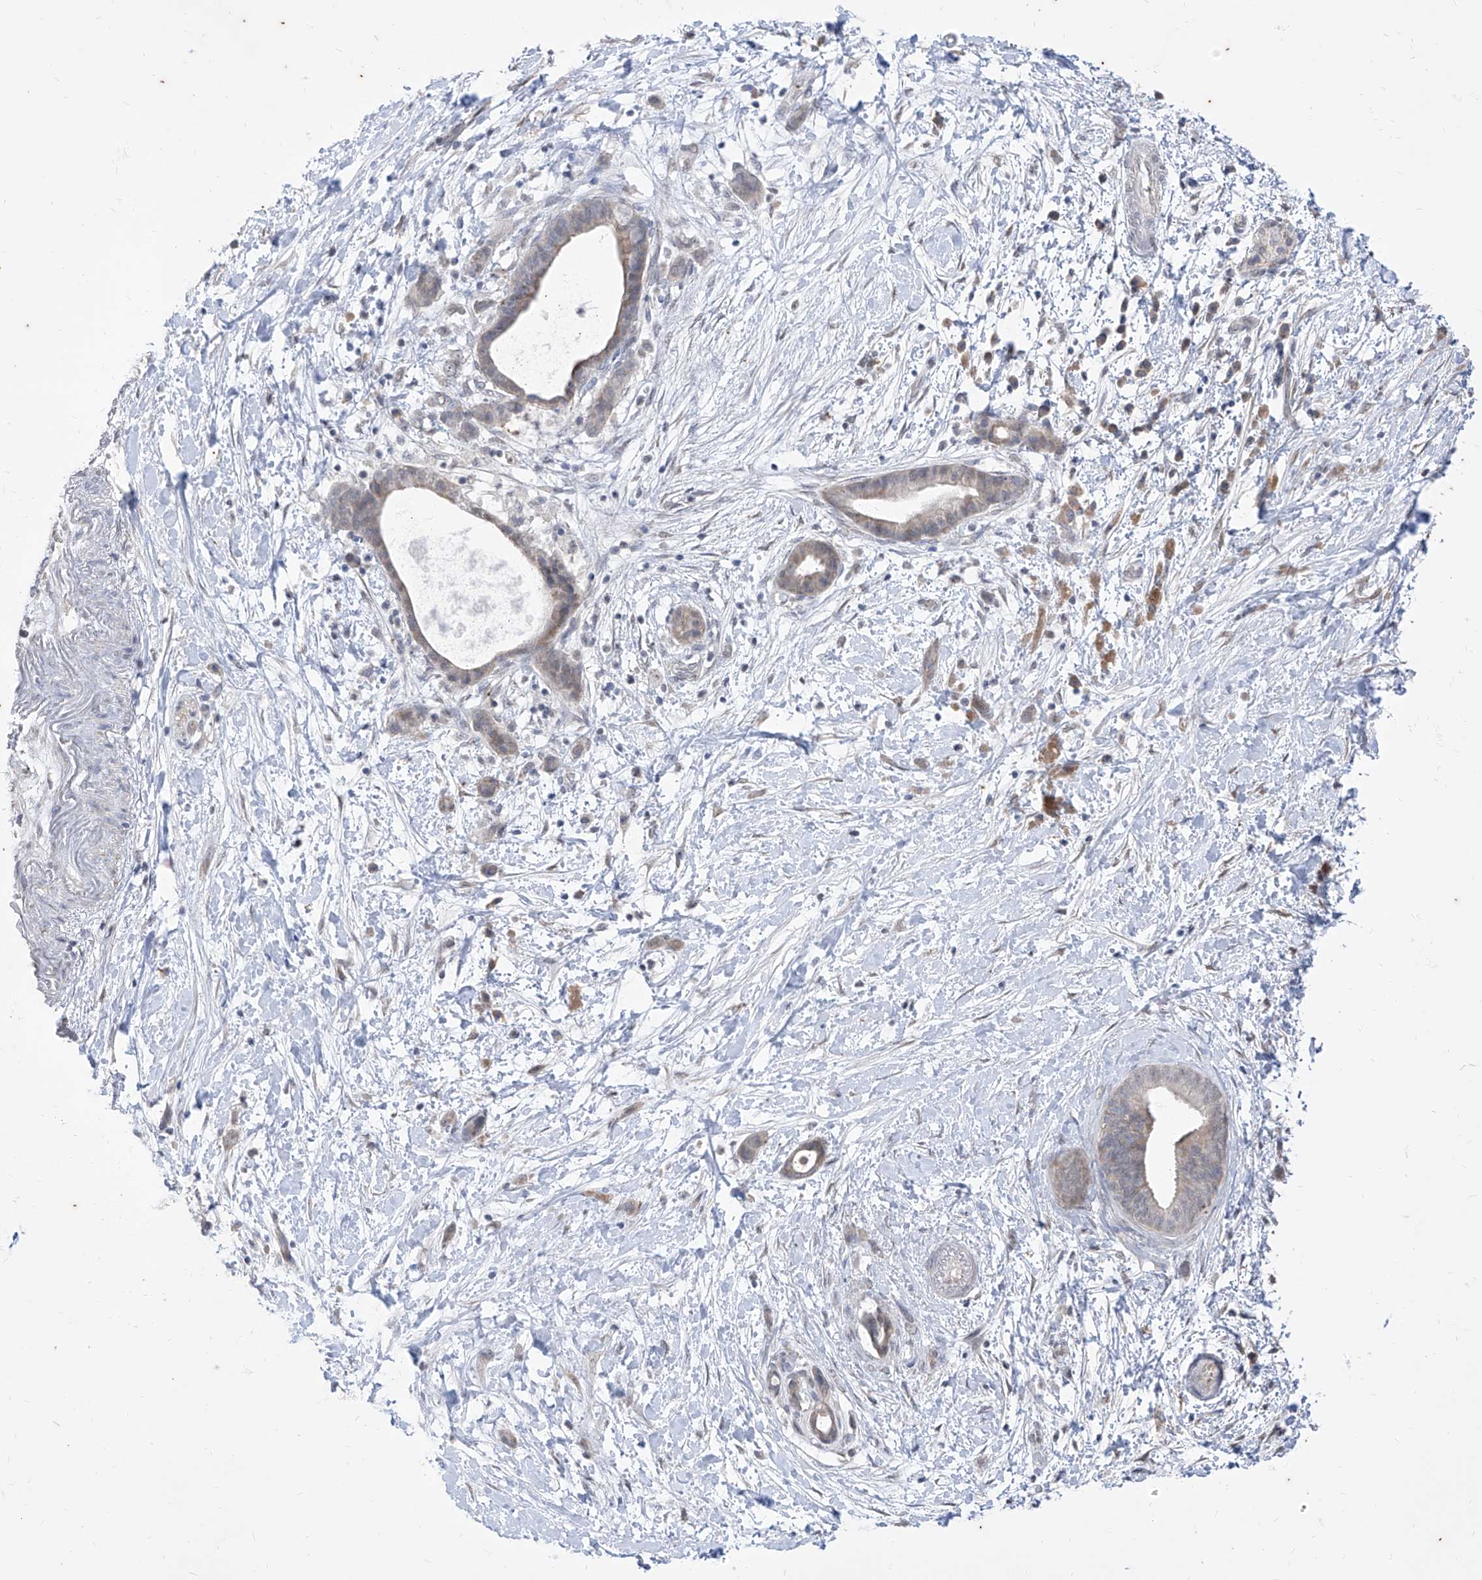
{"staining": {"intensity": "weak", "quantity": "<25%", "location": "cytoplasmic/membranous"}, "tissue": "pancreatic cancer", "cell_type": "Tumor cells", "image_type": "cancer", "snomed": [{"axis": "morphology", "description": "Normal tissue, NOS"}, {"axis": "morphology", "description": "Adenocarcinoma, NOS"}, {"axis": "topography", "description": "Pancreas"}, {"axis": "topography", "description": "Peripheral nerve tissue"}], "caption": "This is an immunohistochemistry photomicrograph of pancreatic adenocarcinoma. There is no positivity in tumor cells.", "gene": "PHF20L1", "patient": {"sex": "female", "age": 63}}